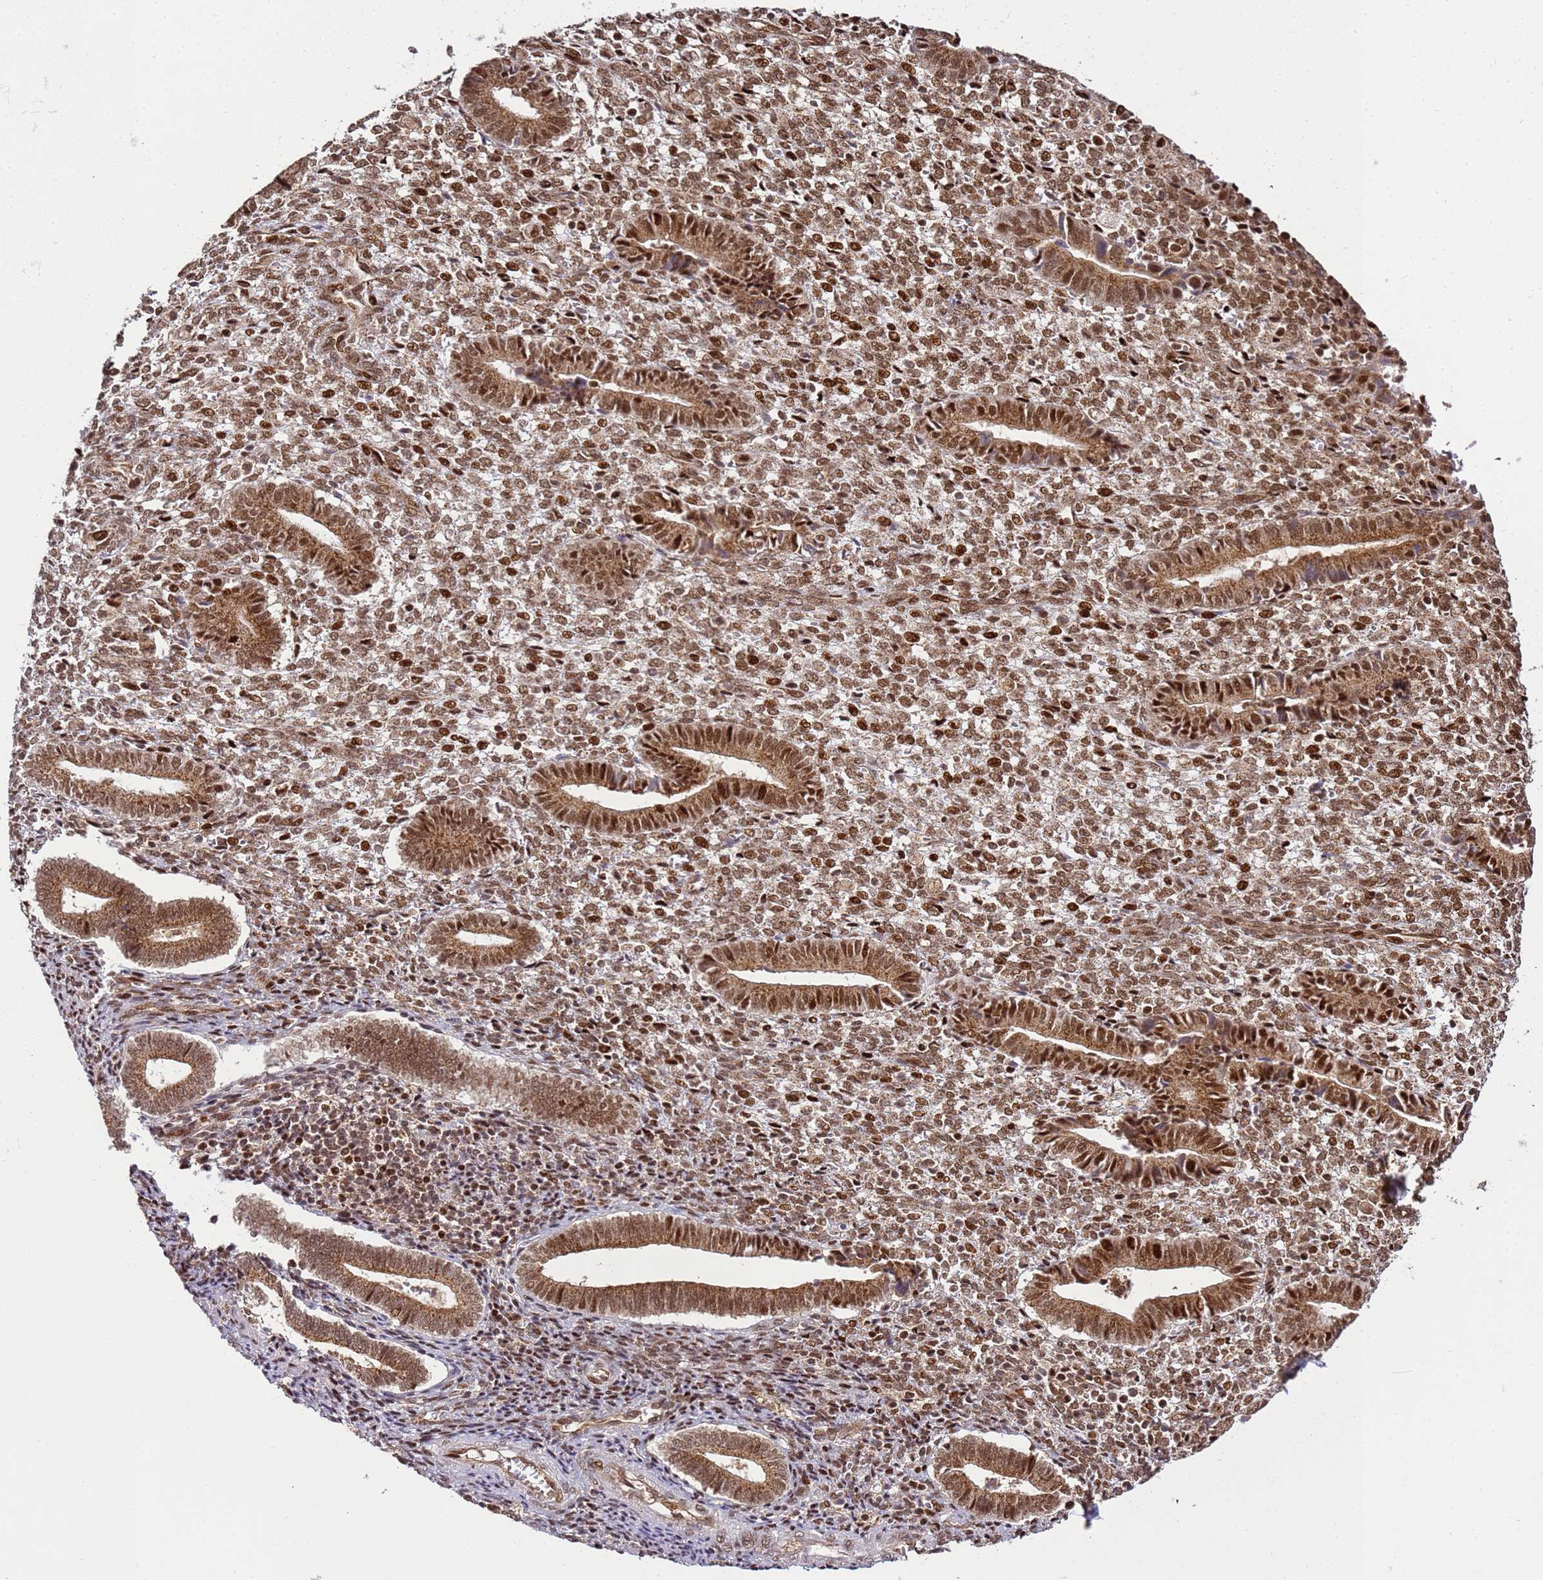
{"staining": {"intensity": "moderate", "quantity": ">75%", "location": "nuclear"}, "tissue": "endometrium", "cell_type": "Cells in endometrial stroma", "image_type": "normal", "snomed": [{"axis": "morphology", "description": "Normal tissue, NOS"}, {"axis": "topography", "description": "Other"}, {"axis": "topography", "description": "Endometrium"}], "caption": "Endometrium stained for a protein displays moderate nuclear positivity in cells in endometrial stroma. The protein of interest is shown in brown color, while the nuclei are stained blue.", "gene": "PEX14", "patient": {"sex": "female", "age": 44}}